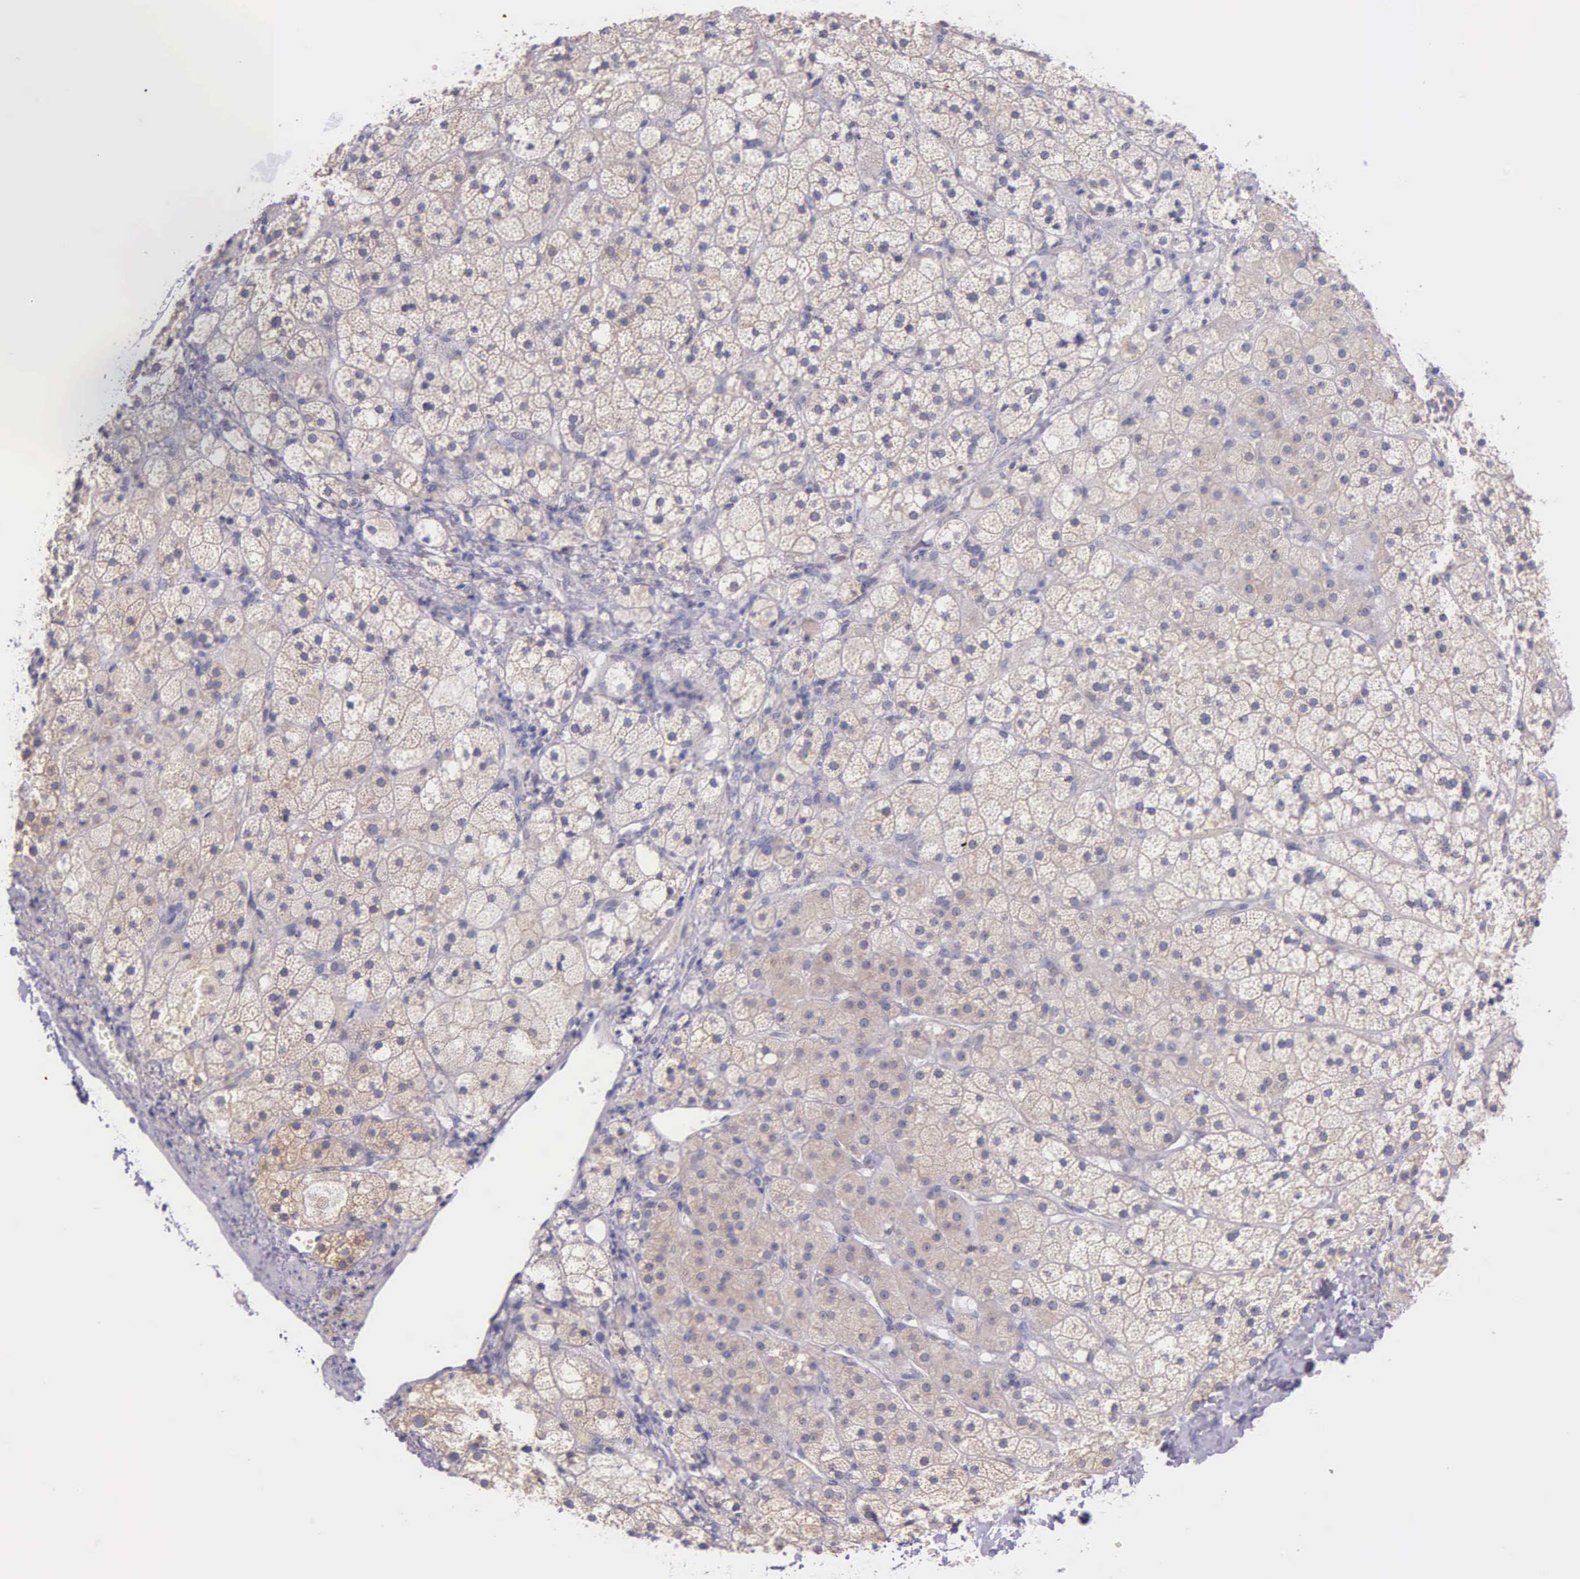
{"staining": {"intensity": "weak", "quantity": ">75%", "location": "cytoplasmic/membranous"}, "tissue": "adrenal gland", "cell_type": "Glandular cells", "image_type": "normal", "snomed": [{"axis": "morphology", "description": "Normal tissue, NOS"}, {"axis": "topography", "description": "Adrenal gland"}], "caption": "The micrograph displays staining of unremarkable adrenal gland, revealing weak cytoplasmic/membranous protein expression (brown color) within glandular cells.", "gene": "CTAGE15", "patient": {"sex": "male", "age": 53}}